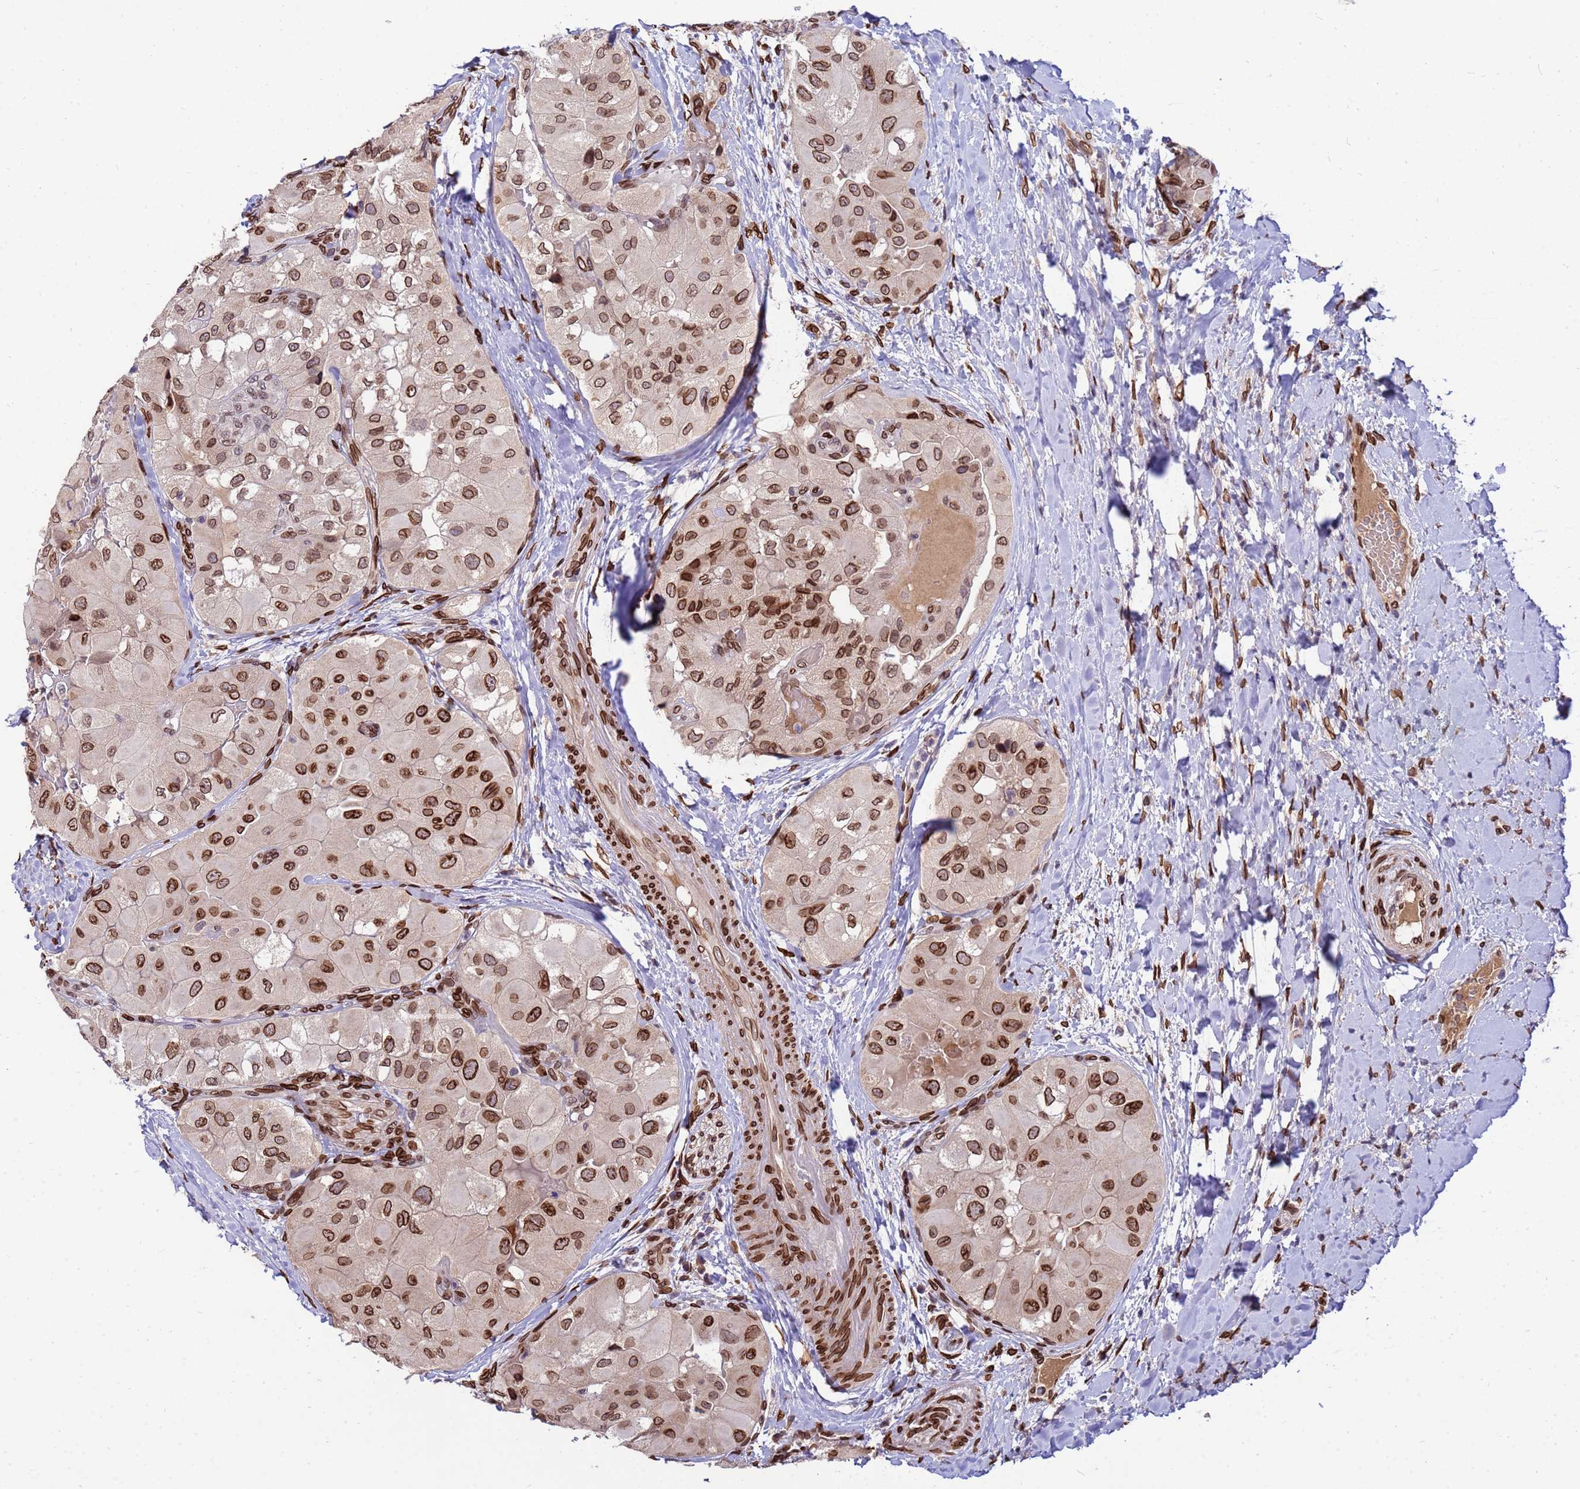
{"staining": {"intensity": "strong", "quantity": ">75%", "location": "cytoplasmic/membranous,nuclear"}, "tissue": "thyroid cancer", "cell_type": "Tumor cells", "image_type": "cancer", "snomed": [{"axis": "morphology", "description": "Normal tissue, NOS"}, {"axis": "morphology", "description": "Papillary adenocarcinoma, NOS"}, {"axis": "topography", "description": "Thyroid gland"}], "caption": "Thyroid cancer (papillary adenocarcinoma) was stained to show a protein in brown. There is high levels of strong cytoplasmic/membranous and nuclear staining in approximately >75% of tumor cells.", "gene": "GPR135", "patient": {"sex": "female", "age": 59}}